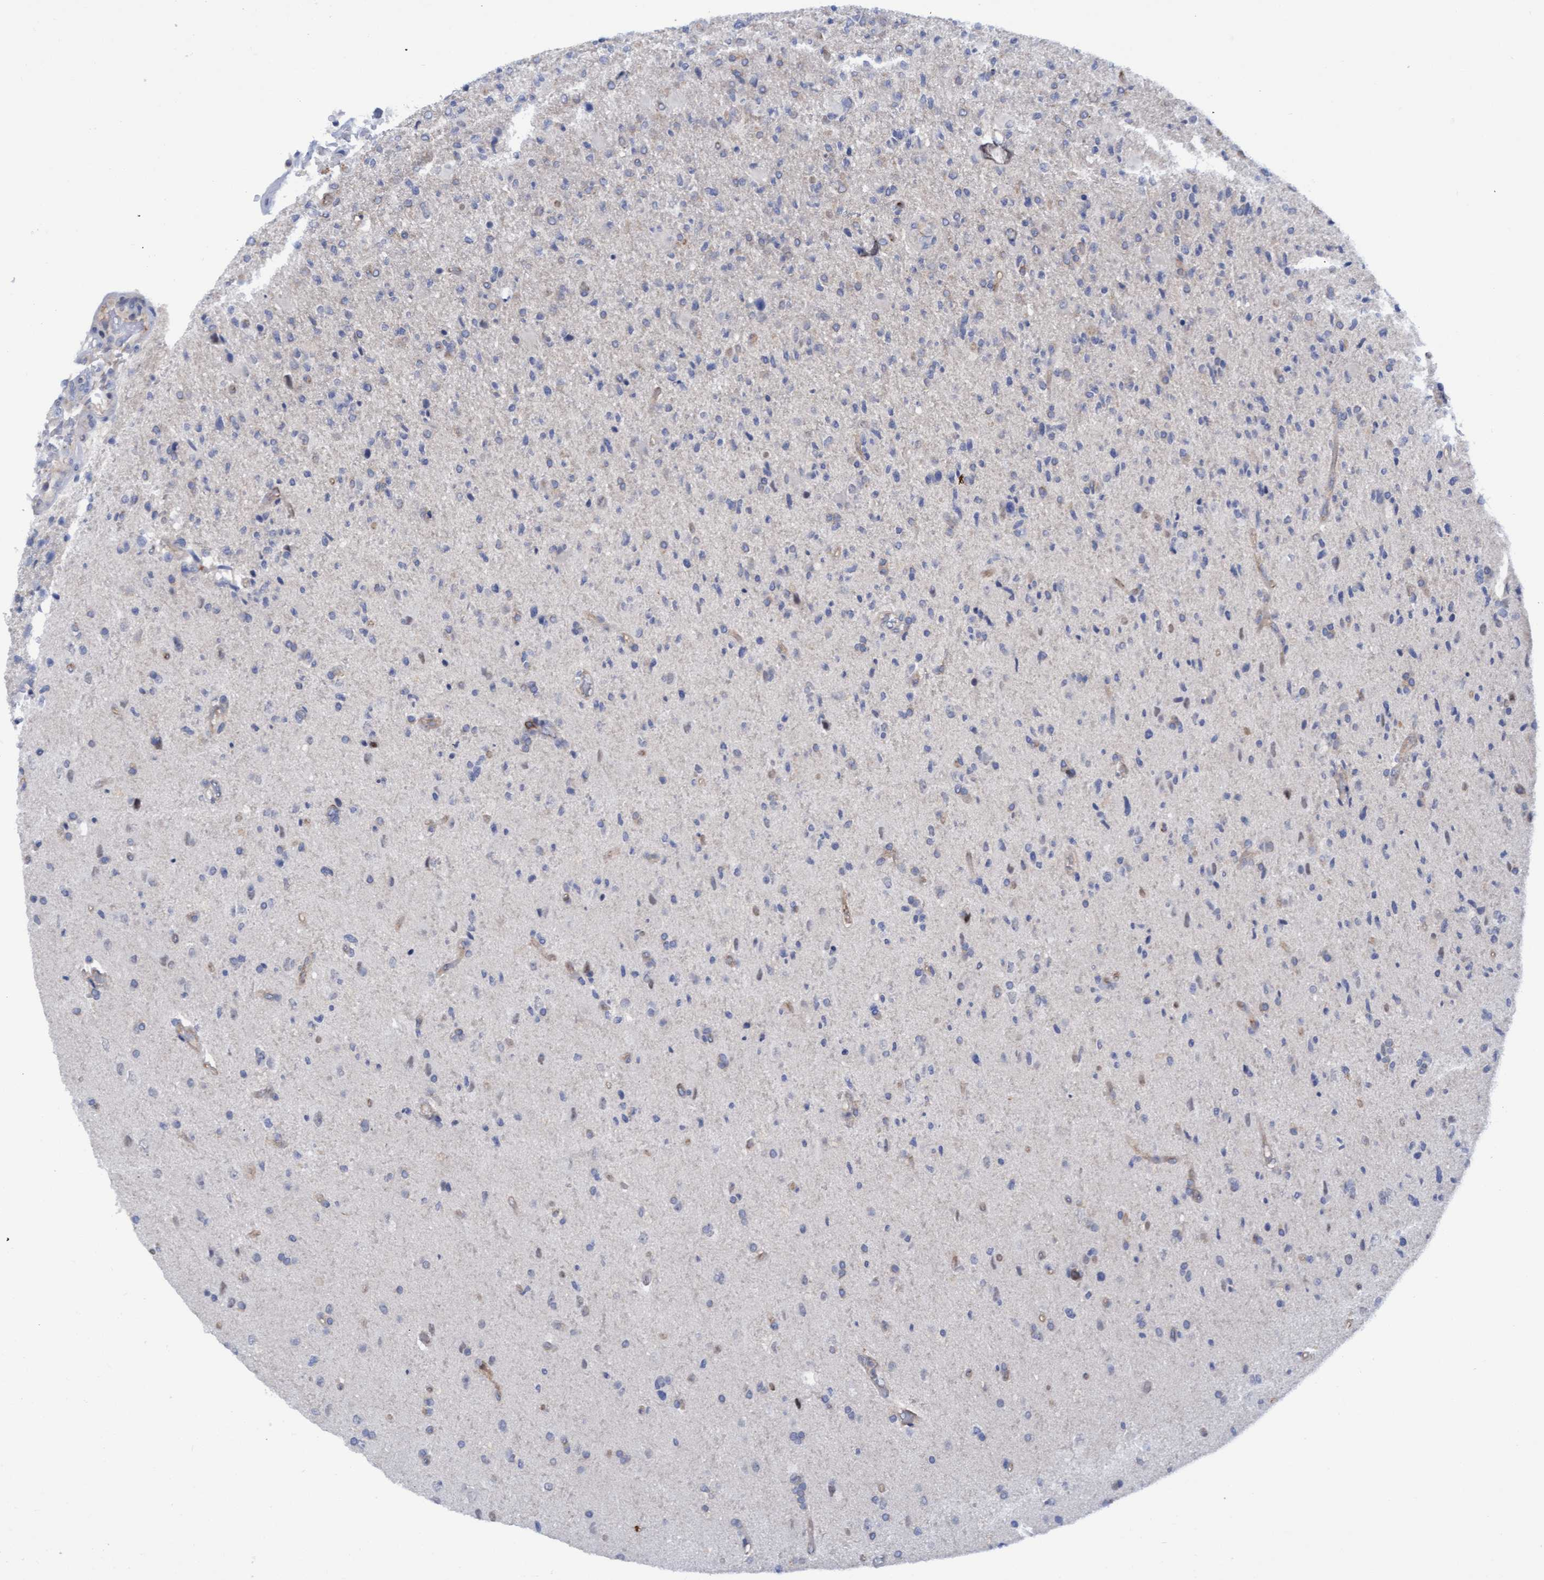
{"staining": {"intensity": "negative", "quantity": "none", "location": "none"}, "tissue": "glioma", "cell_type": "Tumor cells", "image_type": "cancer", "snomed": [{"axis": "morphology", "description": "Glioma, malignant, High grade"}, {"axis": "topography", "description": "Brain"}], "caption": "A micrograph of malignant glioma (high-grade) stained for a protein displays no brown staining in tumor cells.", "gene": "FNBP1", "patient": {"sex": "male", "age": 72}}